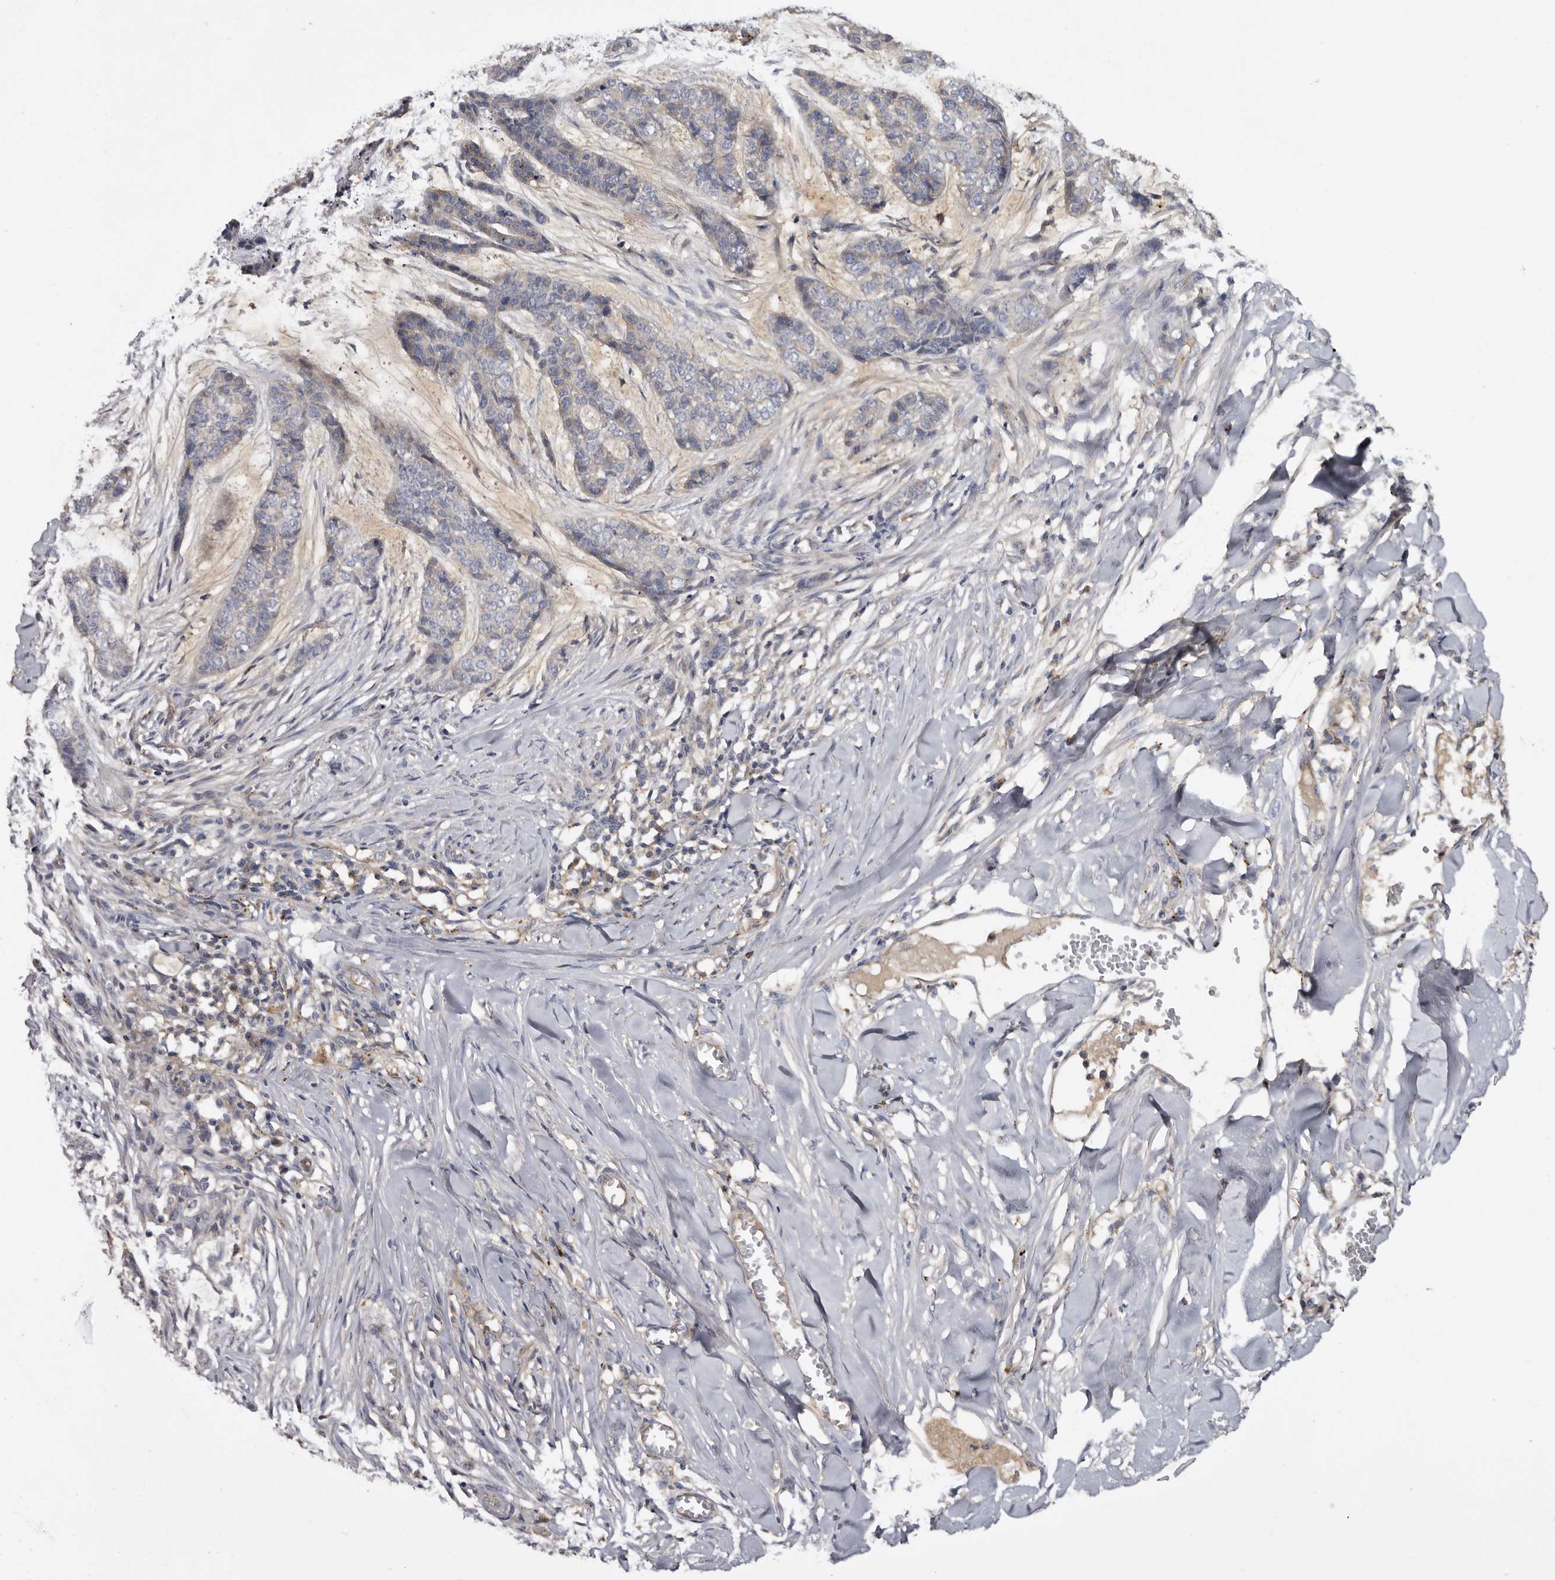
{"staining": {"intensity": "negative", "quantity": "none", "location": "none"}, "tissue": "skin cancer", "cell_type": "Tumor cells", "image_type": "cancer", "snomed": [{"axis": "morphology", "description": "Basal cell carcinoma"}, {"axis": "topography", "description": "Skin"}], "caption": "High magnification brightfield microscopy of skin cancer (basal cell carcinoma) stained with DAB (brown) and counterstained with hematoxylin (blue): tumor cells show no significant staining.", "gene": "INKA2", "patient": {"sex": "female", "age": 64}}